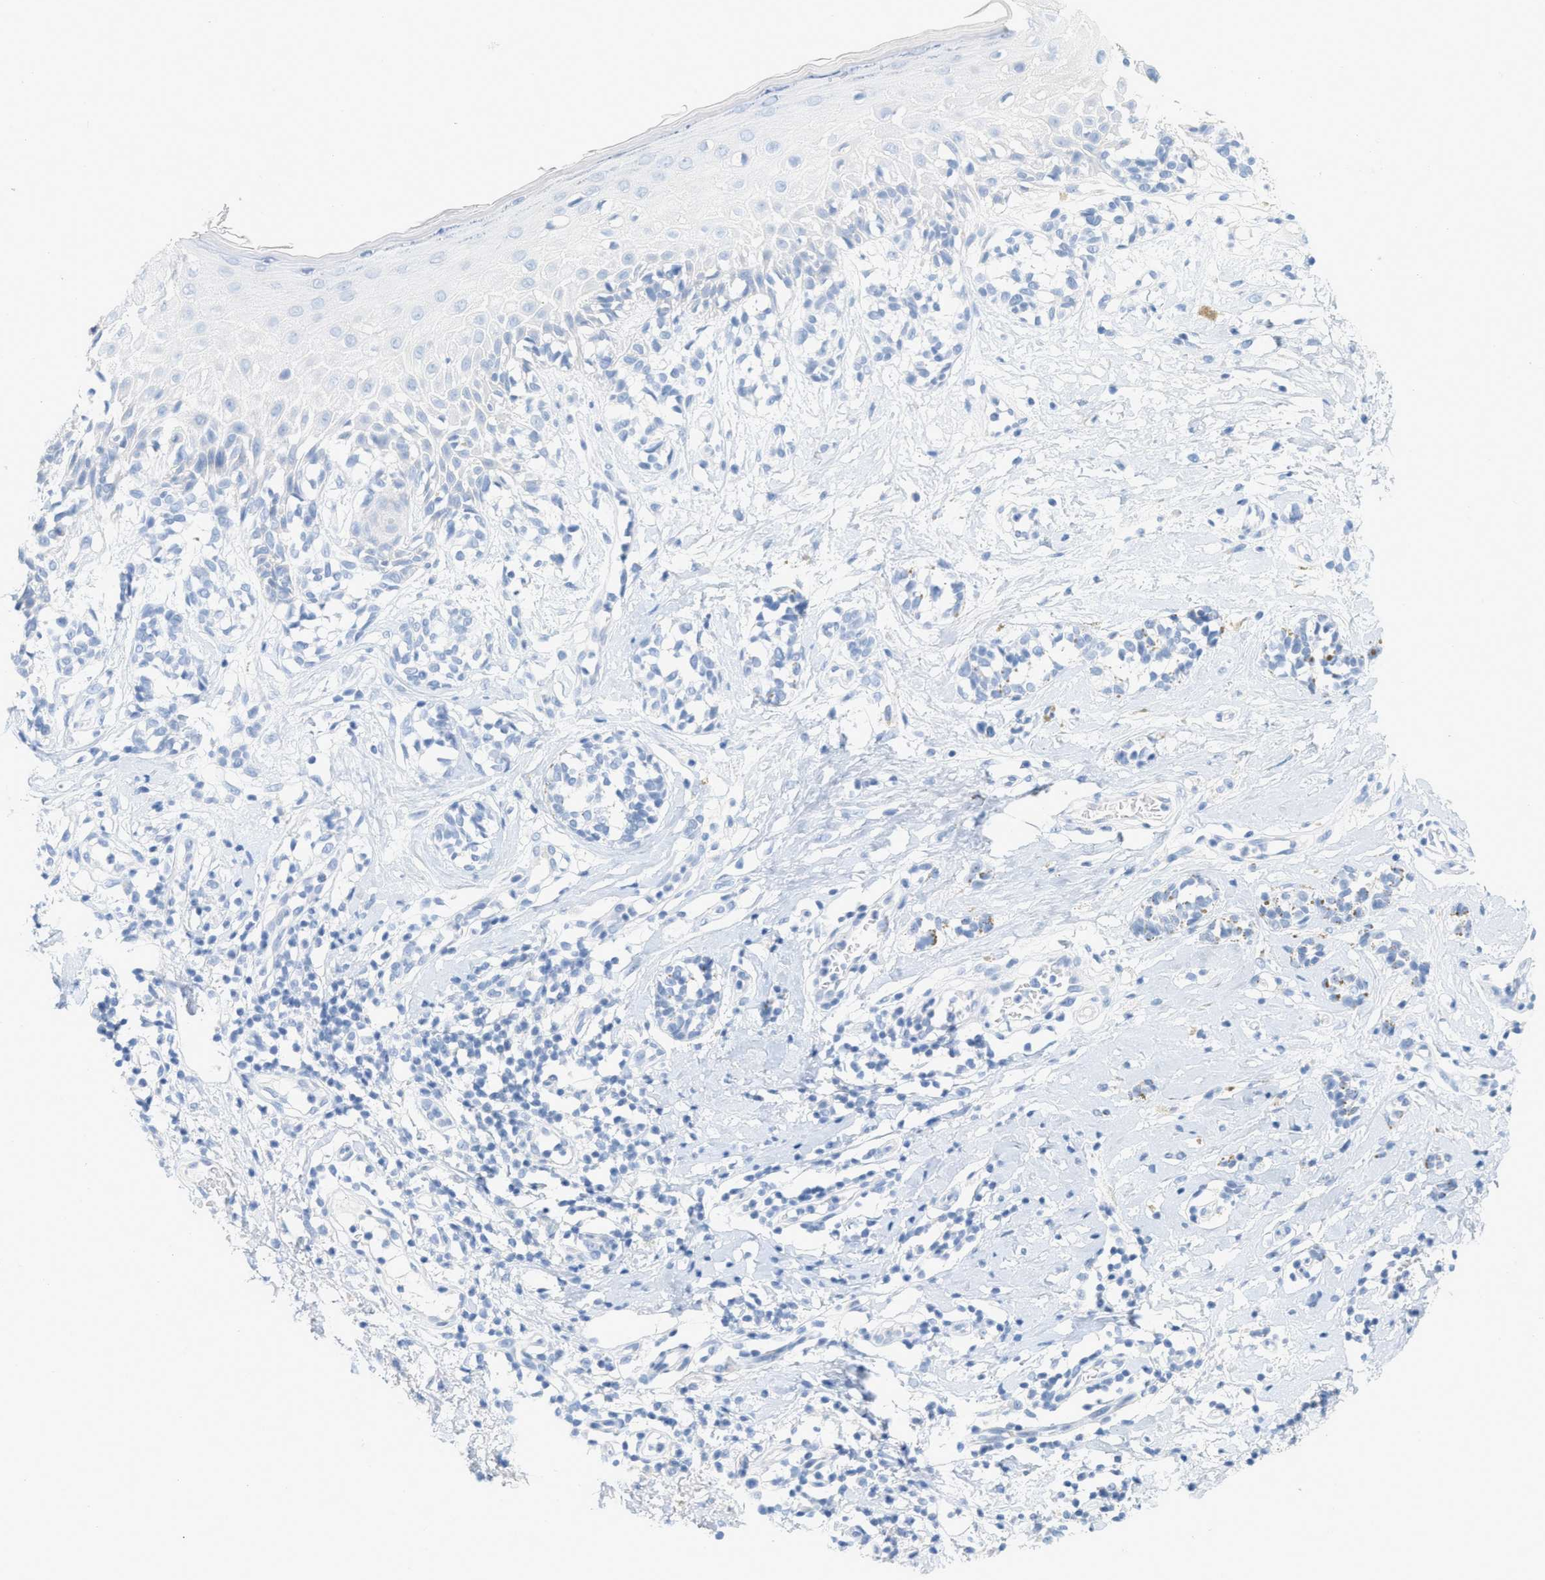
{"staining": {"intensity": "negative", "quantity": "none", "location": "none"}, "tissue": "melanoma", "cell_type": "Tumor cells", "image_type": "cancer", "snomed": [{"axis": "morphology", "description": "Malignant melanoma, NOS"}, {"axis": "topography", "description": "Skin"}], "caption": "Immunohistochemical staining of malignant melanoma demonstrates no significant expression in tumor cells.", "gene": "PAPPA", "patient": {"sex": "male", "age": 64}}